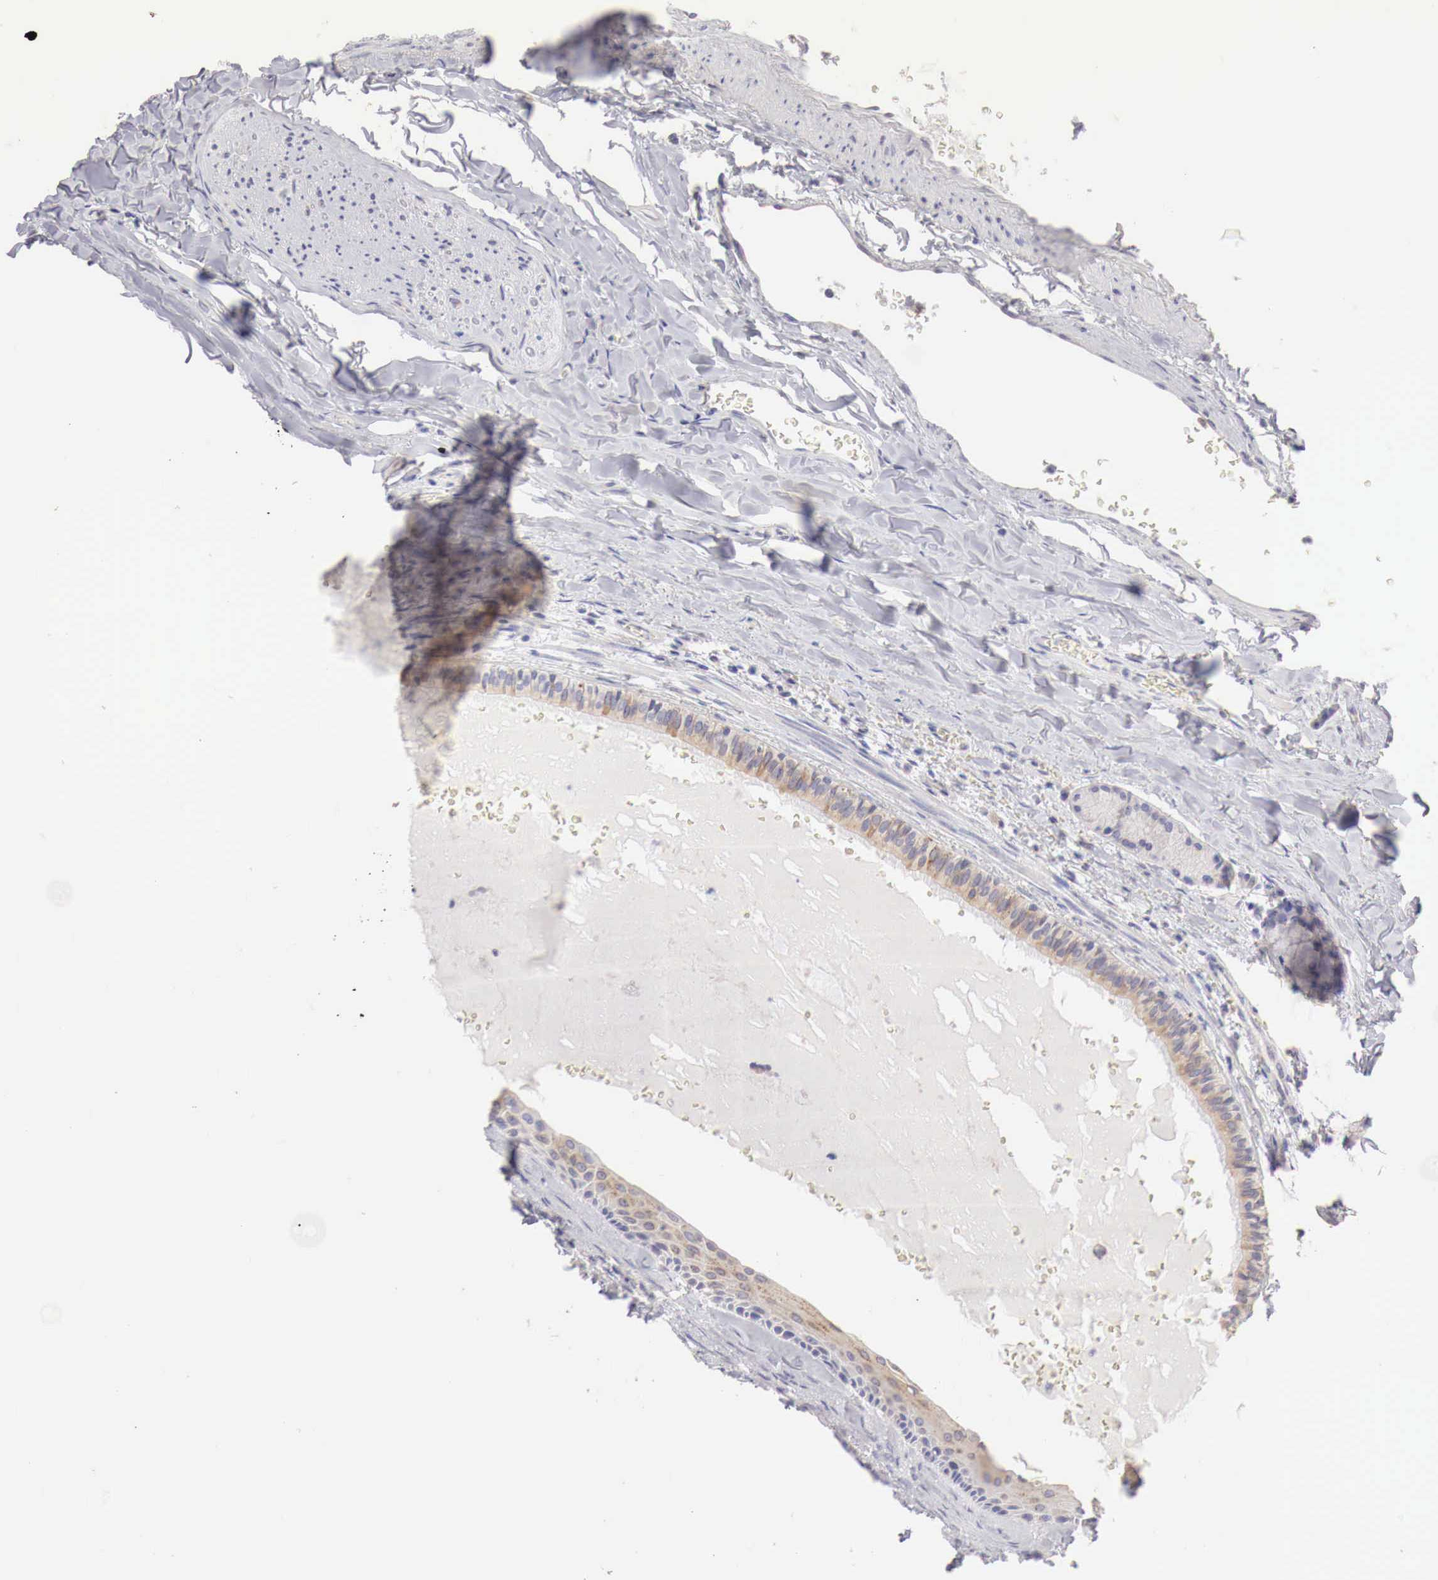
{"staining": {"intensity": "weak", "quantity": ">75%", "location": "cytoplasmic/membranous"}, "tissue": "carcinoid", "cell_type": "Tumor cells", "image_type": "cancer", "snomed": [{"axis": "morphology", "description": "Carcinoid, malignant, NOS"}, {"axis": "topography", "description": "Bronchus"}], "caption": "Carcinoid stained for a protein shows weak cytoplasmic/membranous positivity in tumor cells. Nuclei are stained in blue.", "gene": "NSDHL", "patient": {"sex": "male", "age": 55}}